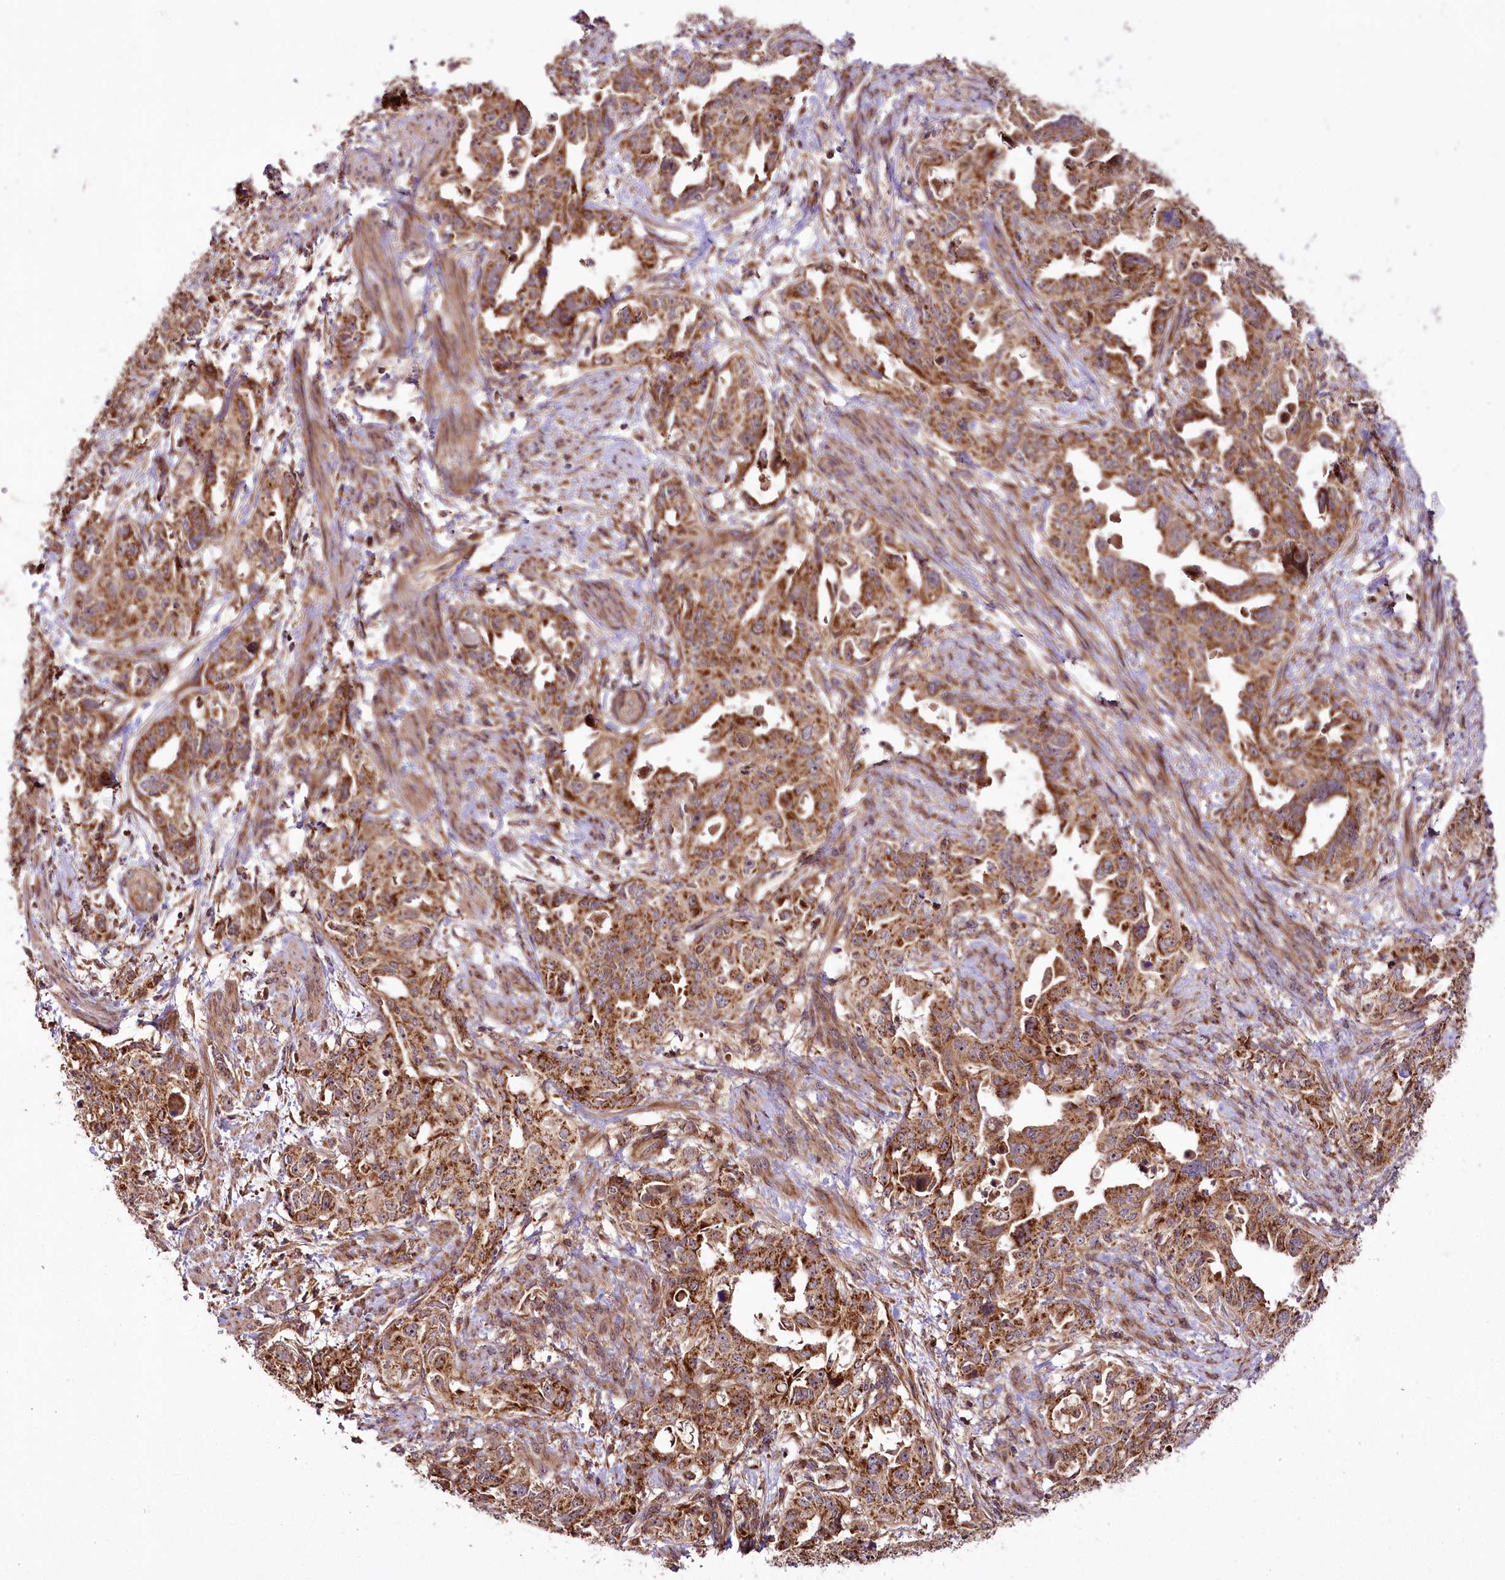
{"staining": {"intensity": "strong", "quantity": ">75%", "location": "cytoplasmic/membranous"}, "tissue": "endometrial cancer", "cell_type": "Tumor cells", "image_type": "cancer", "snomed": [{"axis": "morphology", "description": "Adenocarcinoma, NOS"}, {"axis": "topography", "description": "Endometrium"}], "caption": "Tumor cells display high levels of strong cytoplasmic/membranous staining in about >75% of cells in endometrial cancer.", "gene": "RAB7A", "patient": {"sex": "female", "age": 65}}